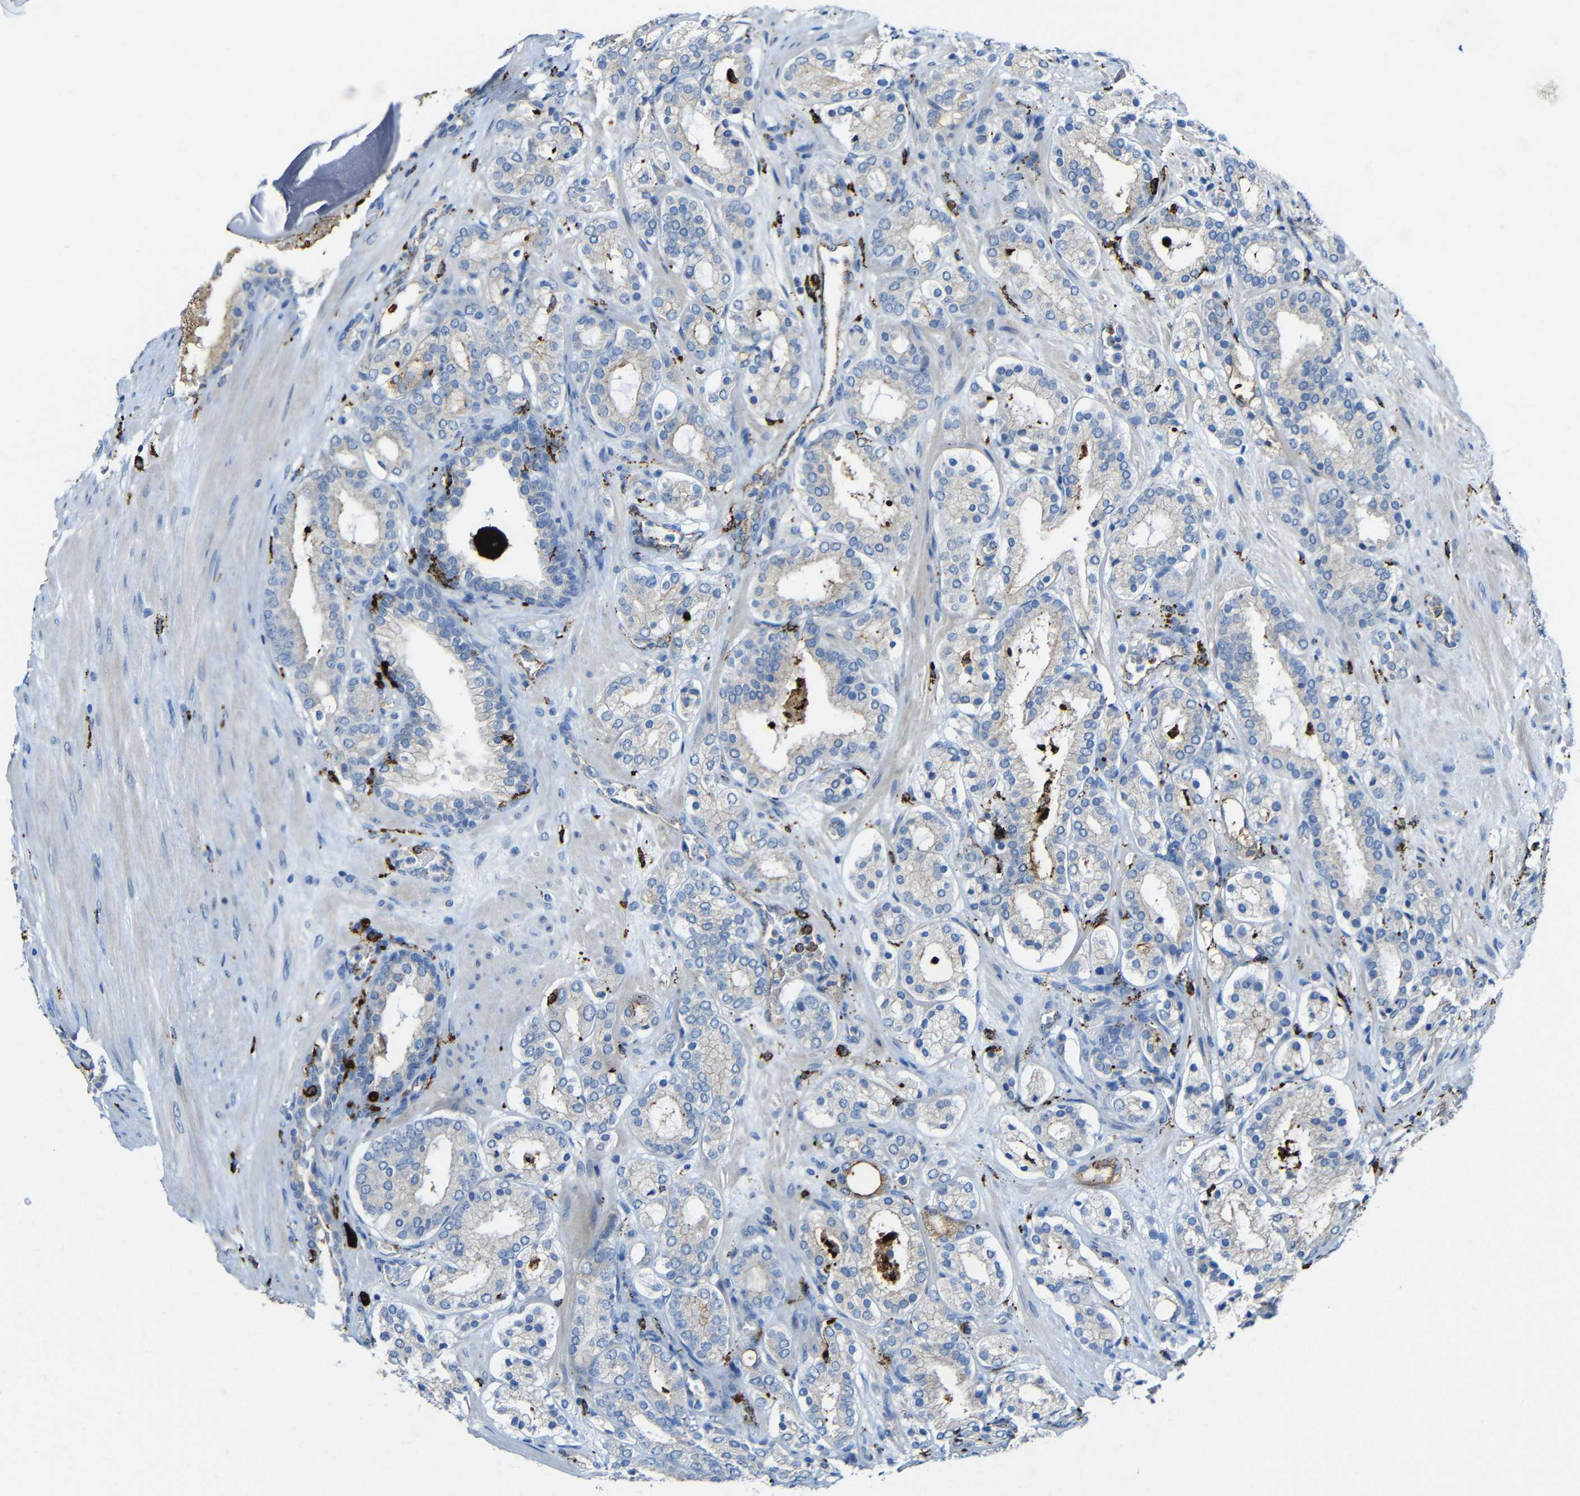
{"staining": {"intensity": "weak", "quantity": "<25%", "location": "cytoplasmic/membranous"}, "tissue": "prostate cancer", "cell_type": "Tumor cells", "image_type": "cancer", "snomed": [{"axis": "morphology", "description": "Adenocarcinoma, Low grade"}, {"axis": "topography", "description": "Prostate"}], "caption": "DAB (3,3'-diaminobenzidine) immunohistochemical staining of low-grade adenocarcinoma (prostate) demonstrates no significant positivity in tumor cells.", "gene": "HLA-DMA", "patient": {"sex": "male", "age": 69}}